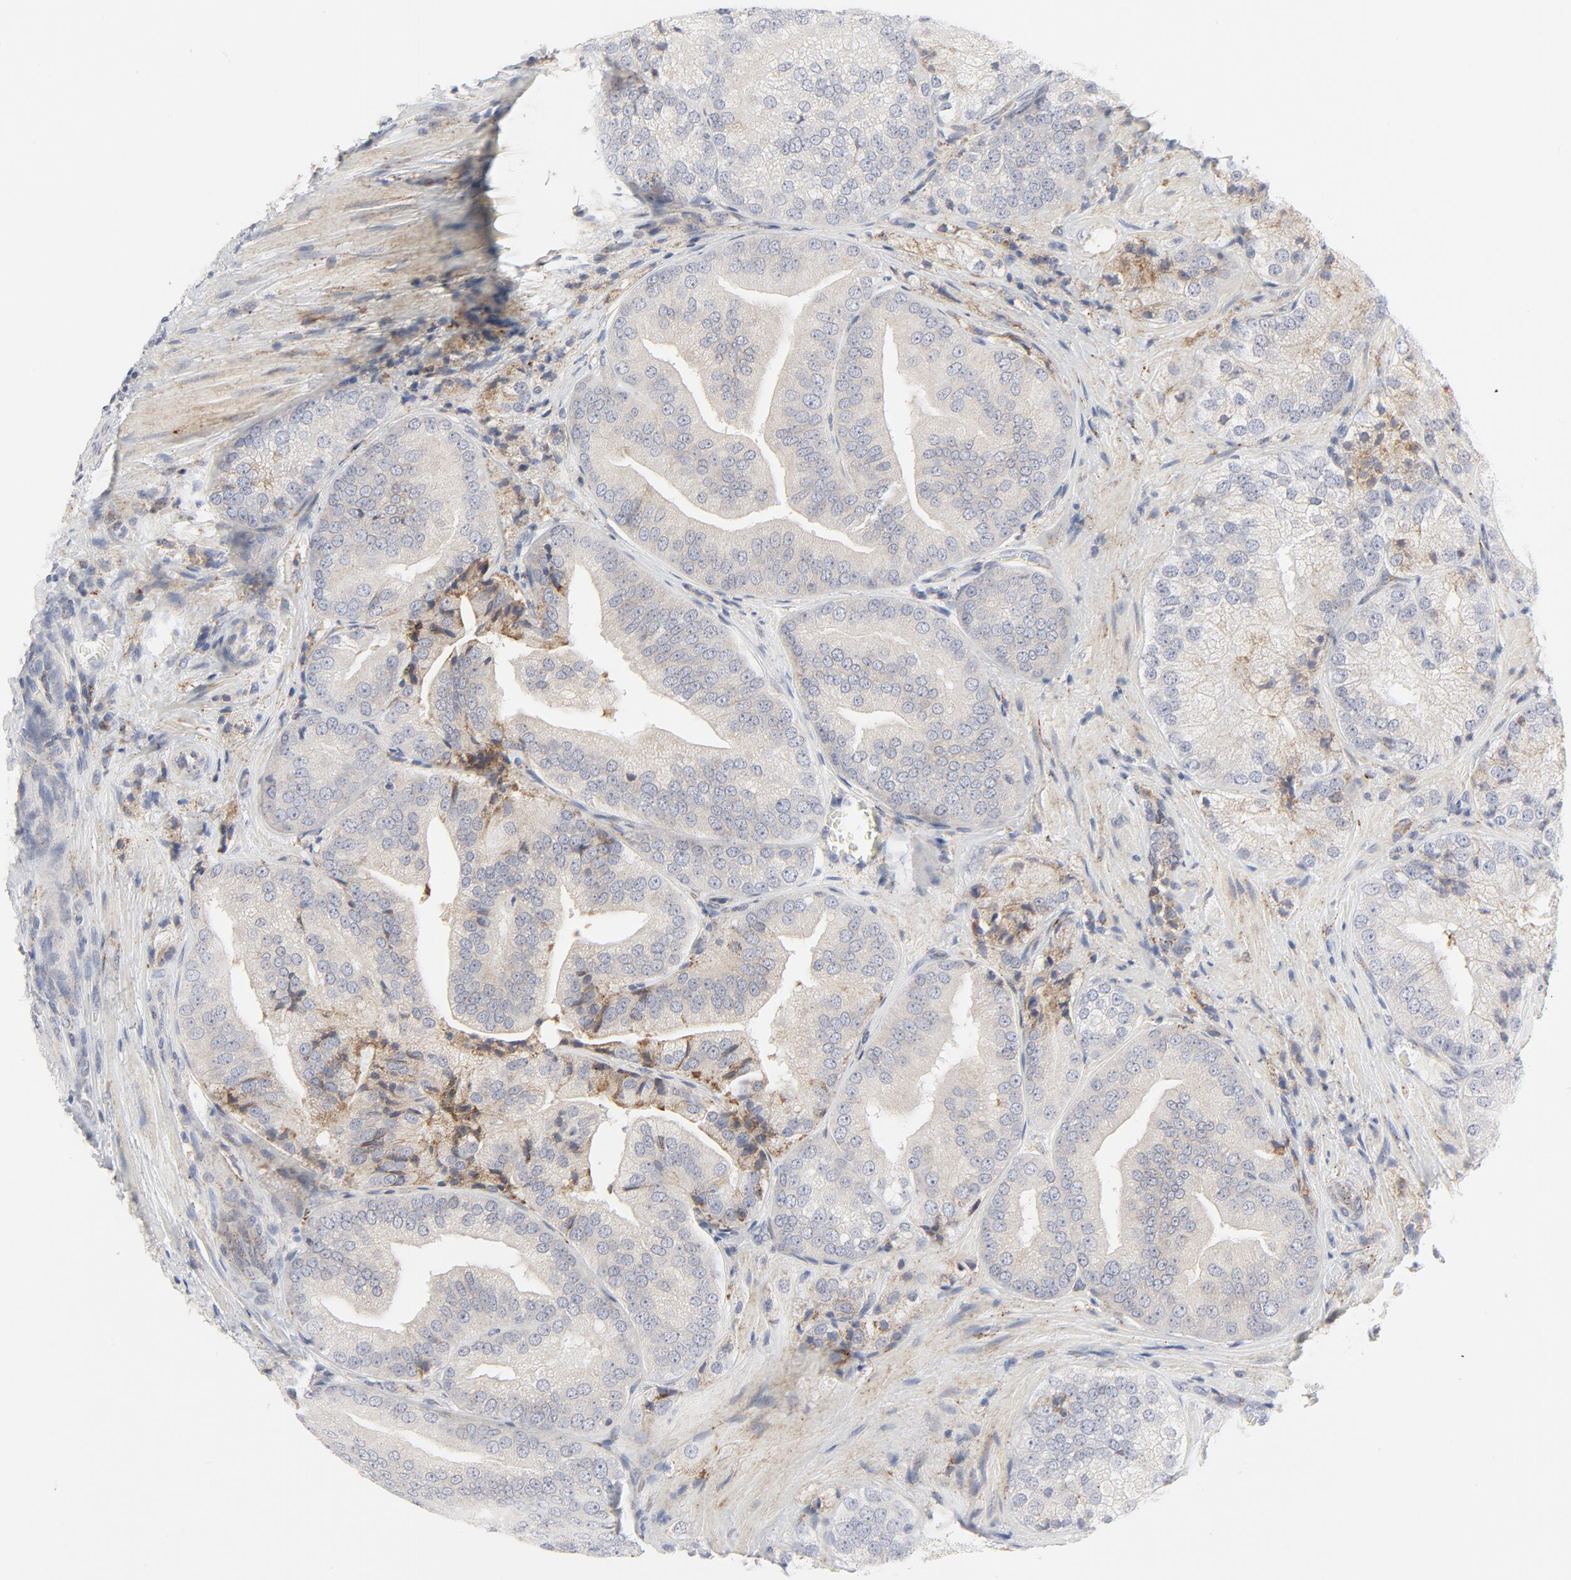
{"staining": {"intensity": "negative", "quantity": "none", "location": "none"}, "tissue": "prostate cancer", "cell_type": "Tumor cells", "image_type": "cancer", "snomed": [{"axis": "morphology", "description": "Adenocarcinoma, Low grade"}, {"axis": "topography", "description": "Prostate"}], "caption": "Immunohistochemistry of human prostate cancer demonstrates no staining in tumor cells.", "gene": "LRP6", "patient": {"sex": "male", "age": 60}}